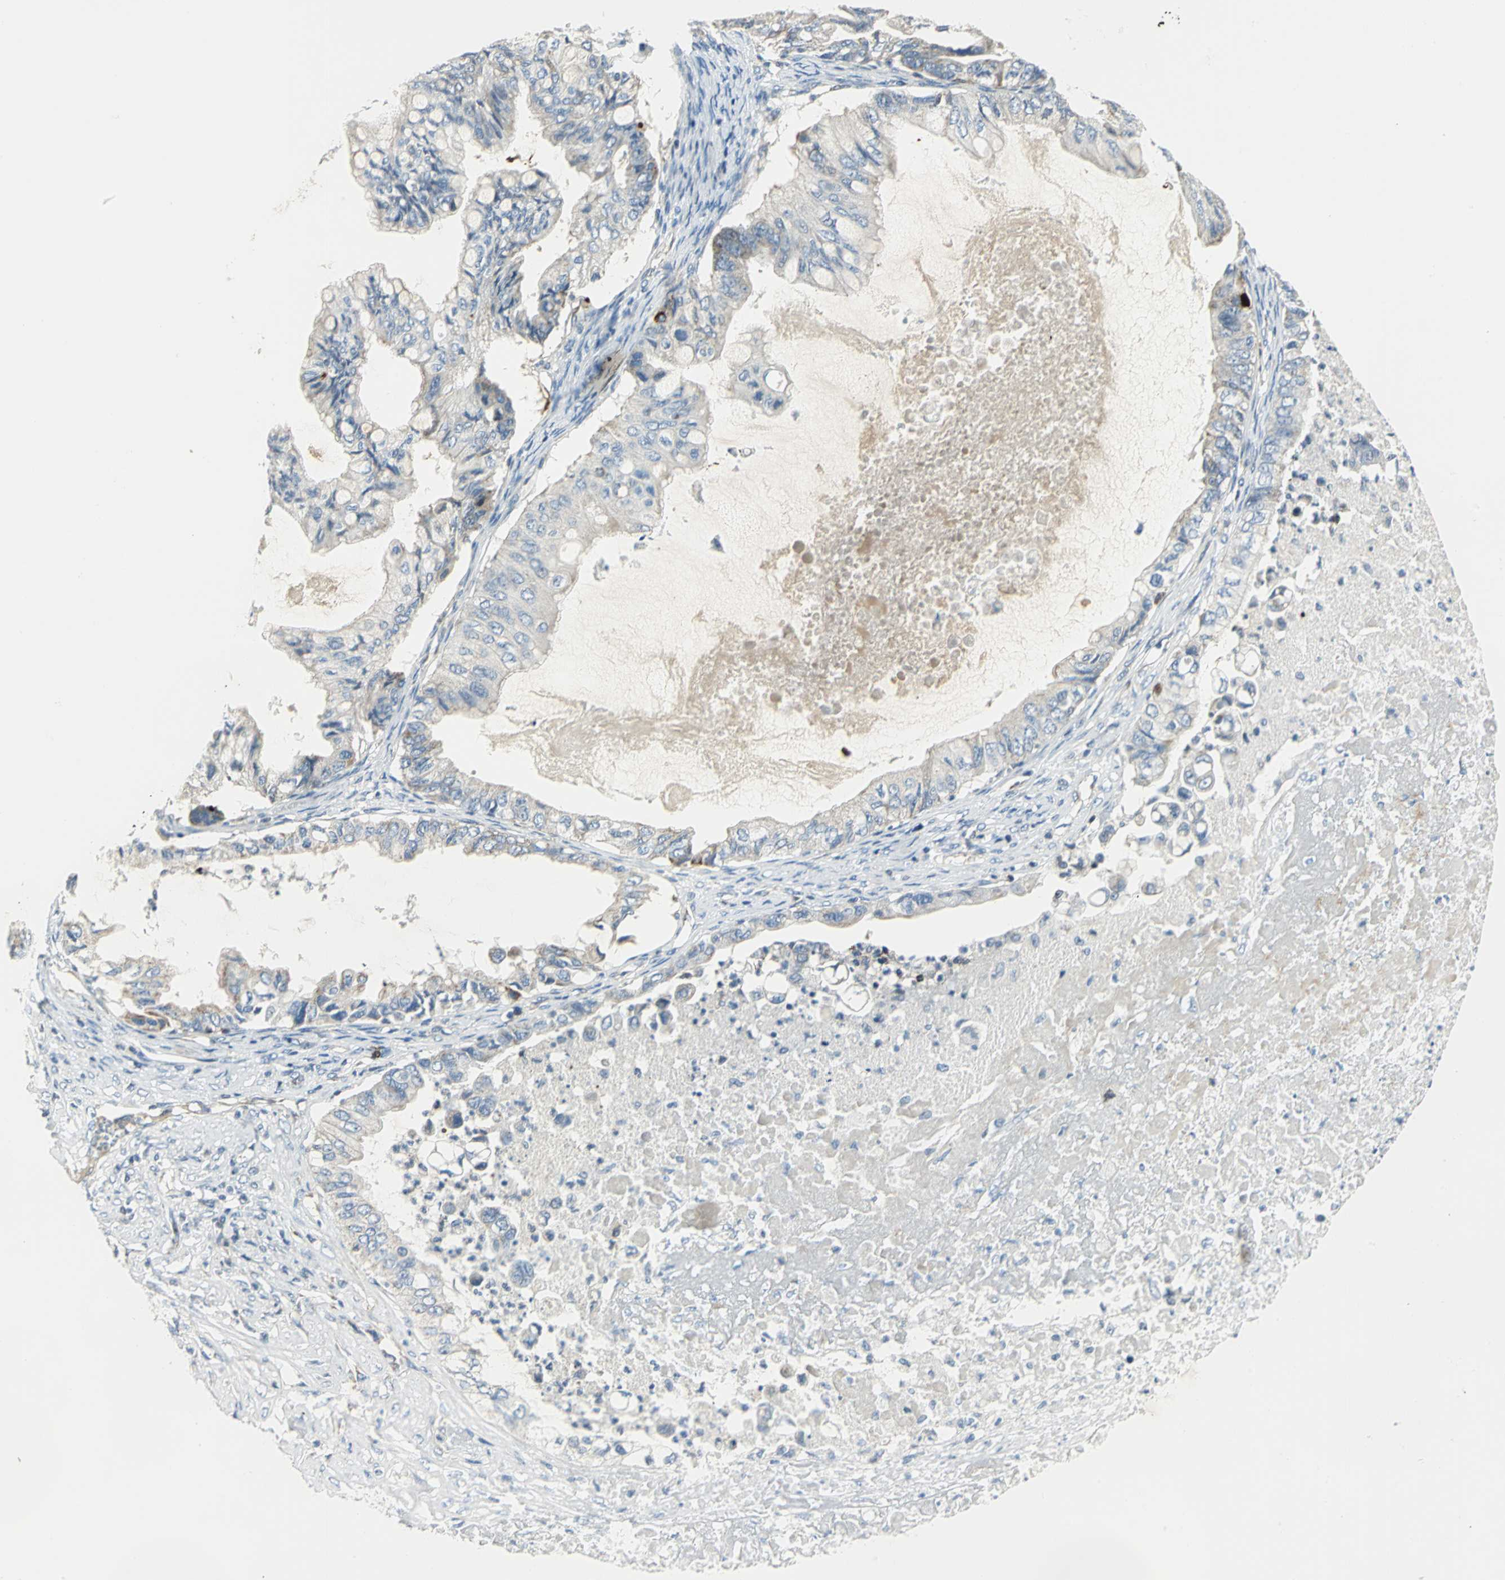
{"staining": {"intensity": "weak", "quantity": "<25%", "location": "cytoplasmic/membranous"}, "tissue": "ovarian cancer", "cell_type": "Tumor cells", "image_type": "cancer", "snomed": [{"axis": "morphology", "description": "Cystadenocarcinoma, mucinous, NOS"}, {"axis": "topography", "description": "Ovary"}], "caption": "IHC micrograph of neoplastic tissue: mucinous cystadenocarcinoma (ovarian) stained with DAB exhibits no significant protein expression in tumor cells.", "gene": "USP40", "patient": {"sex": "female", "age": 80}}